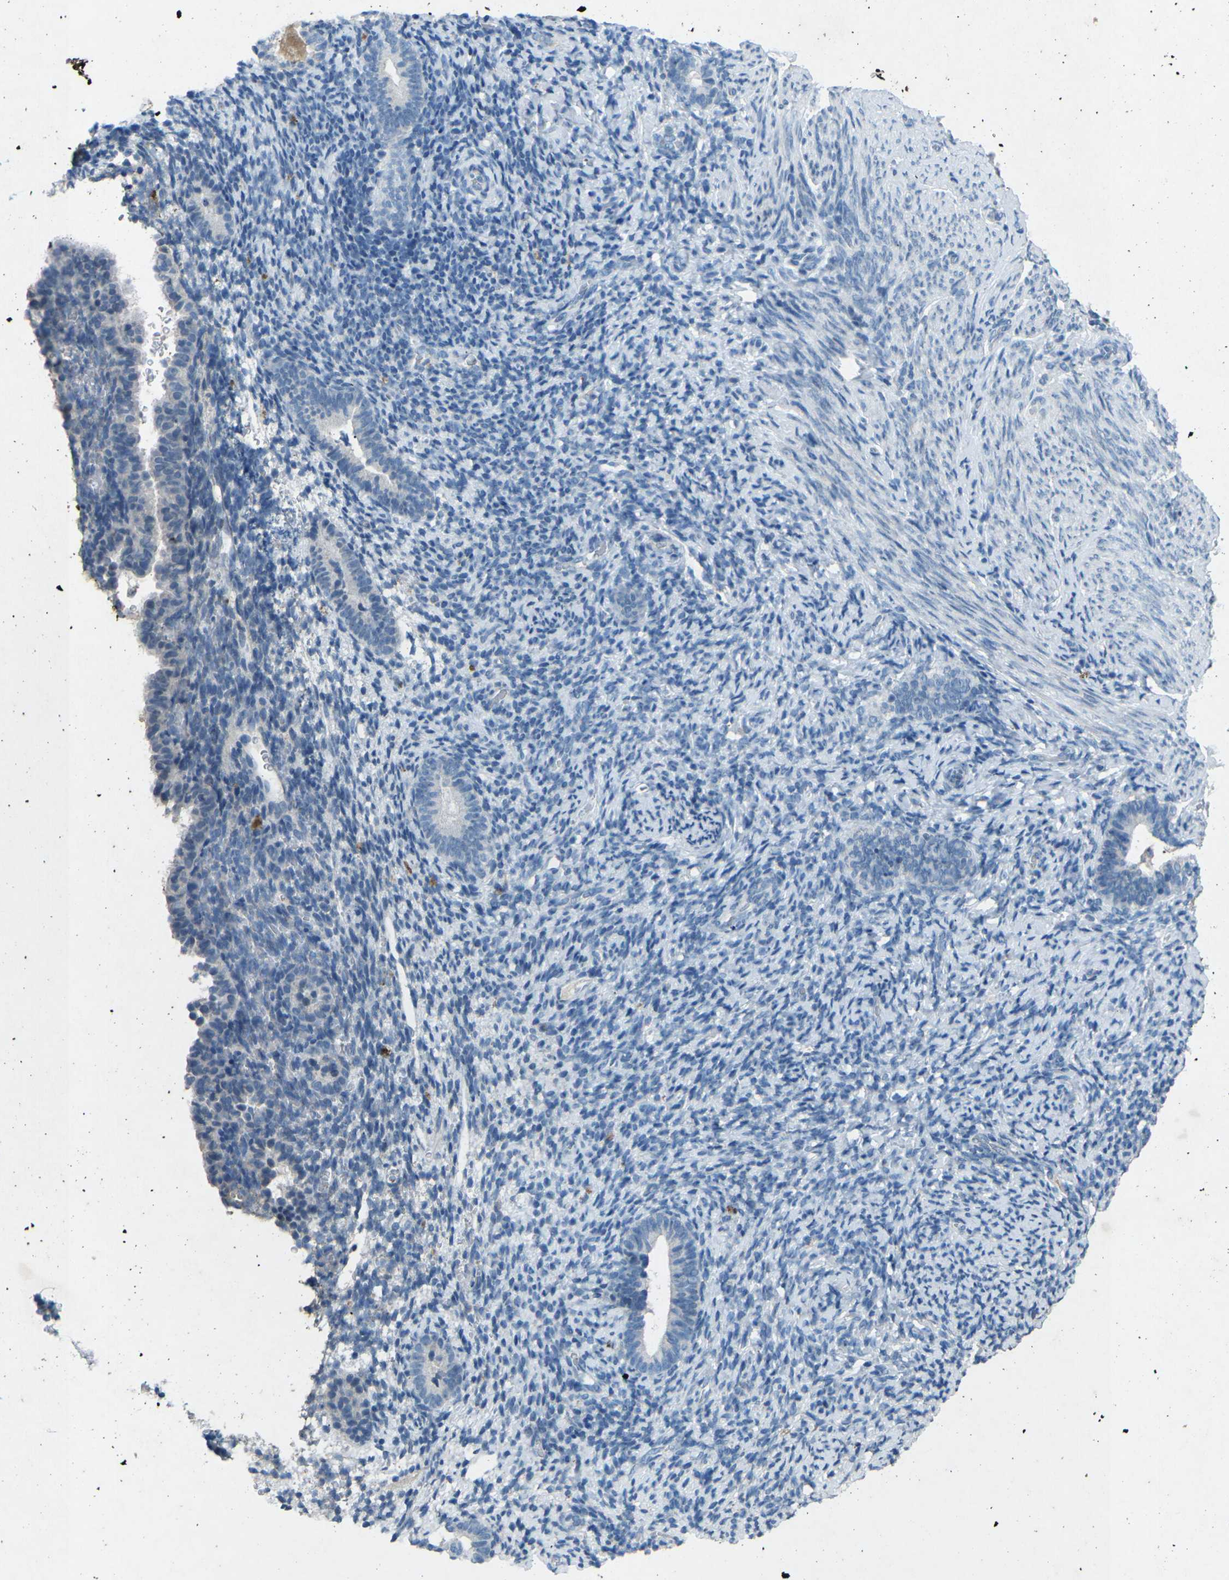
{"staining": {"intensity": "negative", "quantity": "none", "location": "none"}, "tissue": "endometrium", "cell_type": "Cells in endometrial stroma", "image_type": "normal", "snomed": [{"axis": "morphology", "description": "Normal tissue, NOS"}, {"axis": "topography", "description": "Endometrium"}], "caption": "Immunohistochemical staining of normal endometrium displays no significant staining in cells in endometrial stroma. Brightfield microscopy of IHC stained with DAB (3,3'-diaminobenzidine) (brown) and hematoxylin (blue), captured at high magnification.", "gene": "A1BG", "patient": {"sex": "female", "age": 51}}